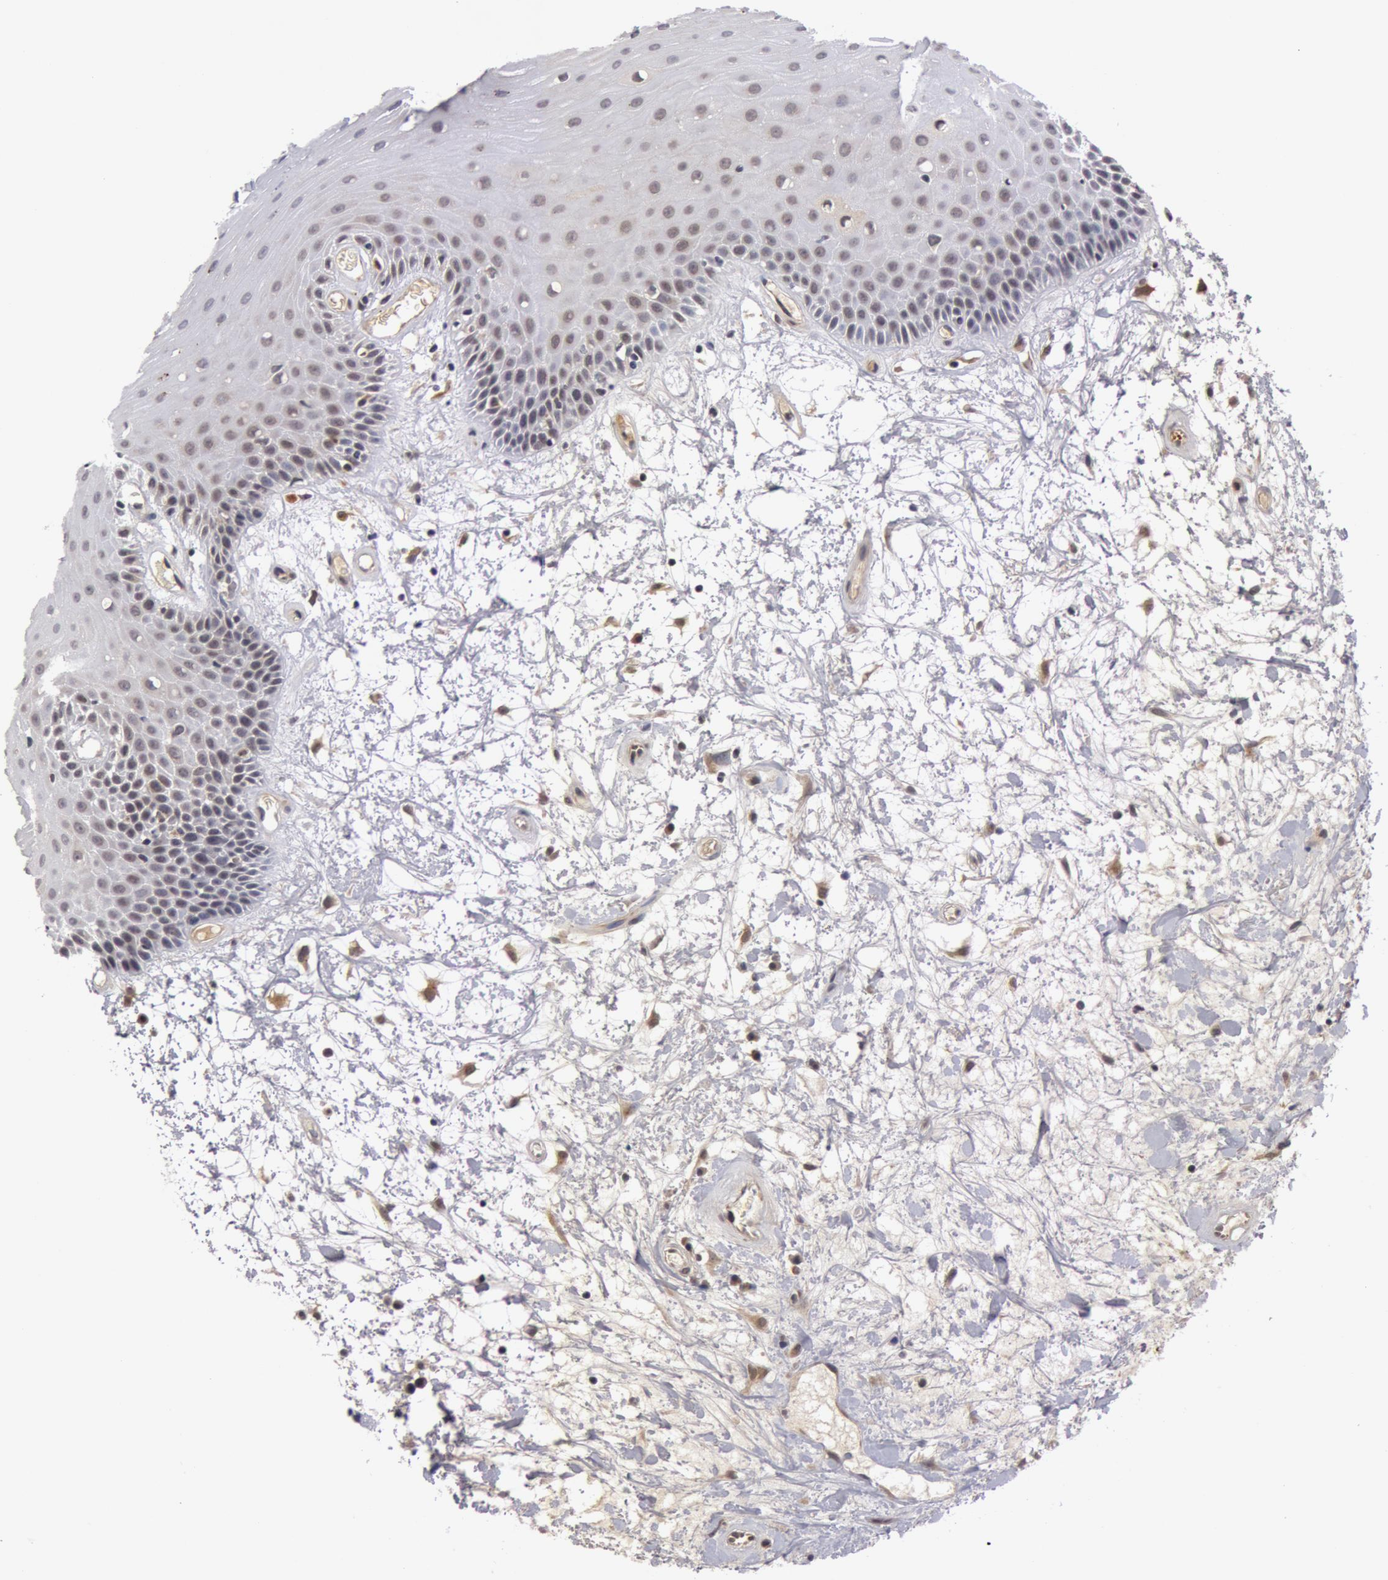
{"staining": {"intensity": "moderate", "quantity": "<25%", "location": "cytoplasmic/membranous"}, "tissue": "oral mucosa", "cell_type": "Squamous epithelial cells", "image_type": "normal", "snomed": [{"axis": "morphology", "description": "Normal tissue, NOS"}, {"axis": "topography", "description": "Oral tissue"}], "caption": "Immunohistochemical staining of normal human oral mucosa shows <25% levels of moderate cytoplasmic/membranous protein positivity in approximately <25% of squamous epithelial cells.", "gene": "SYTL4", "patient": {"sex": "female", "age": 79}}